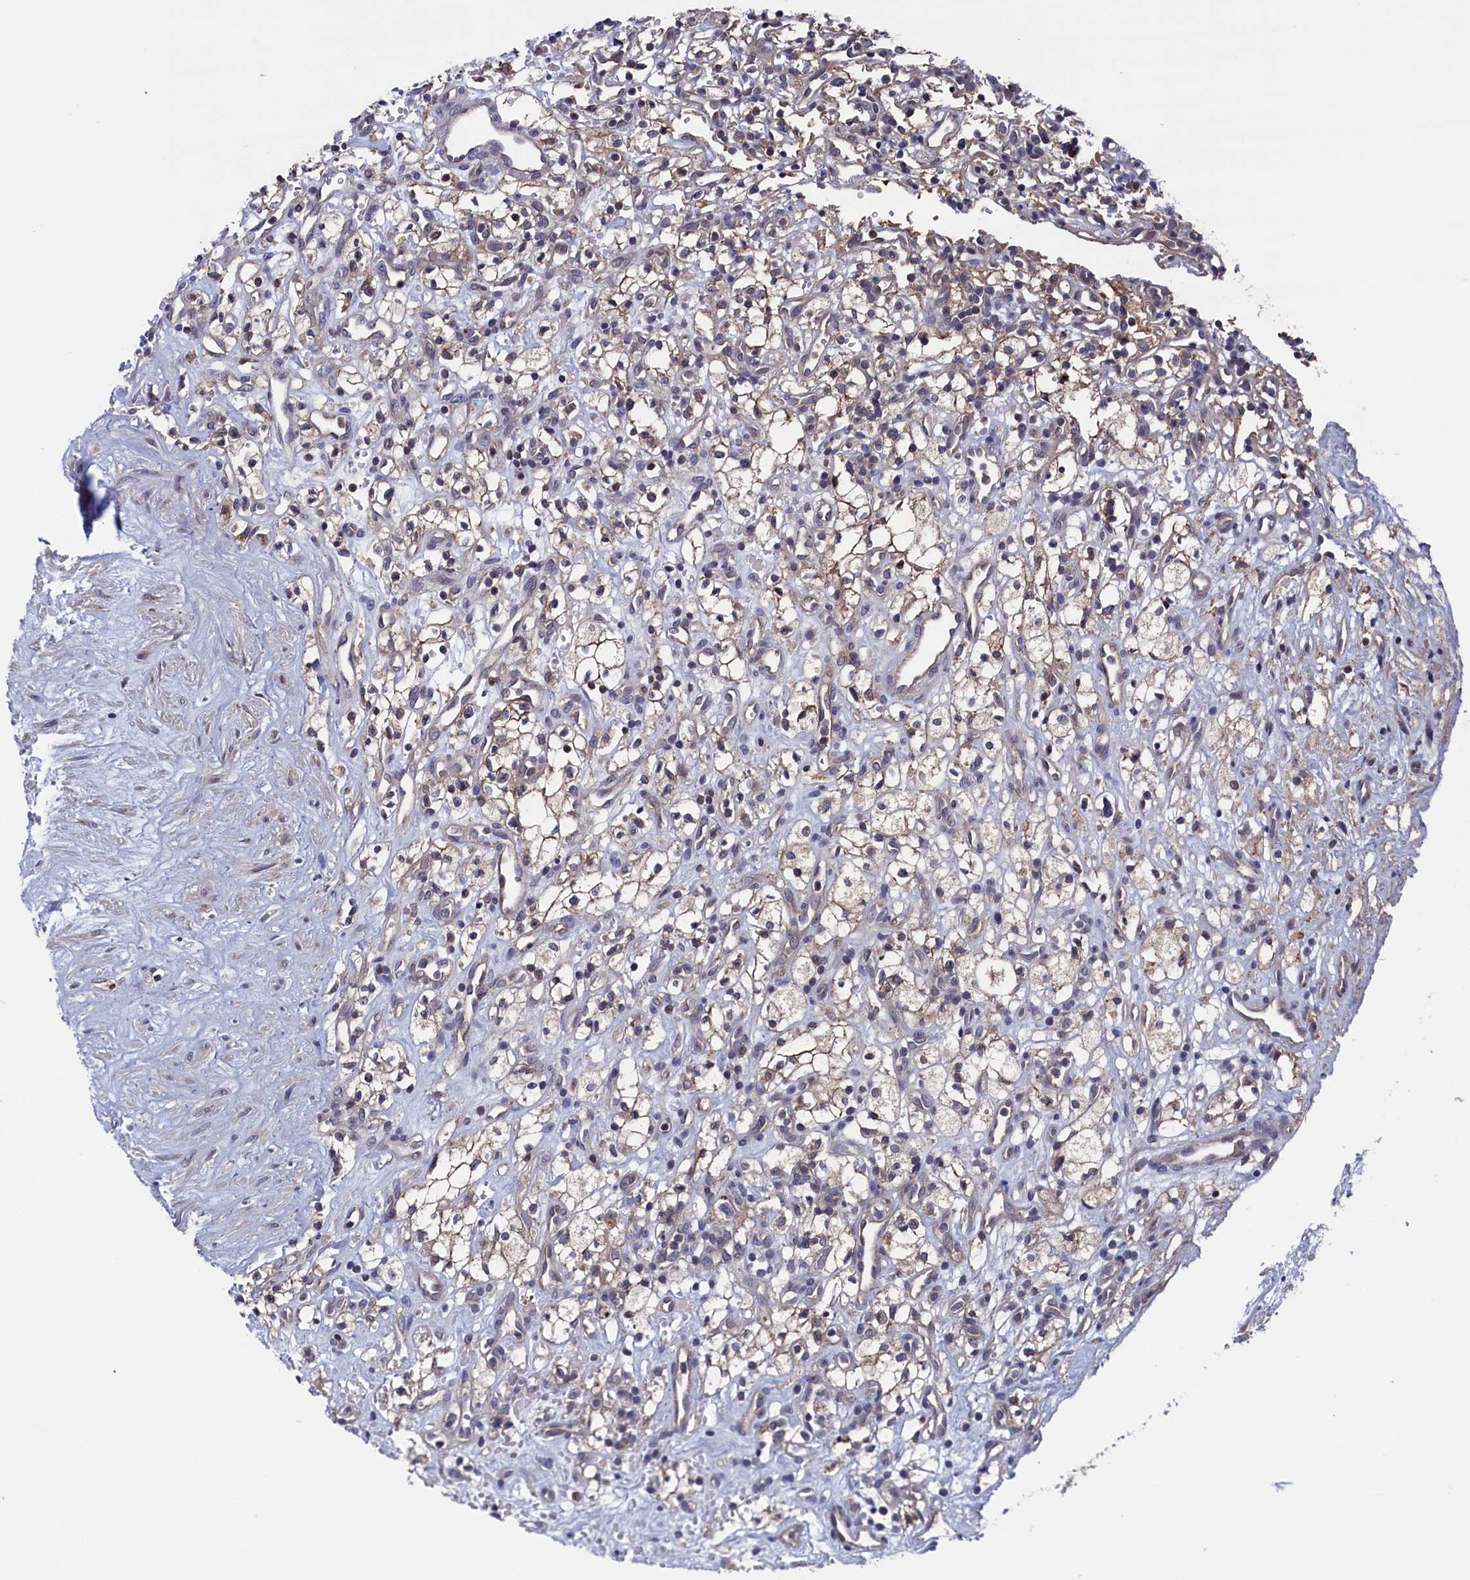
{"staining": {"intensity": "weak", "quantity": "<25%", "location": "cytoplasmic/membranous"}, "tissue": "renal cancer", "cell_type": "Tumor cells", "image_type": "cancer", "snomed": [{"axis": "morphology", "description": "Adenocarcinoma, NOS"}, {"axis": "topography", "description": "Kidney"}], "caption": "High power microscopy photomicrograph of an IHC image of adenocarcinoma (renal), revealing no significant expression in tumor cells. Brightfield microscopy of IHC stained with DAB (brown) and hematoxylin (blue), captured at high magnification.", "gene": "SPATA13", "patient": {"sex": "male", "age": 59}}